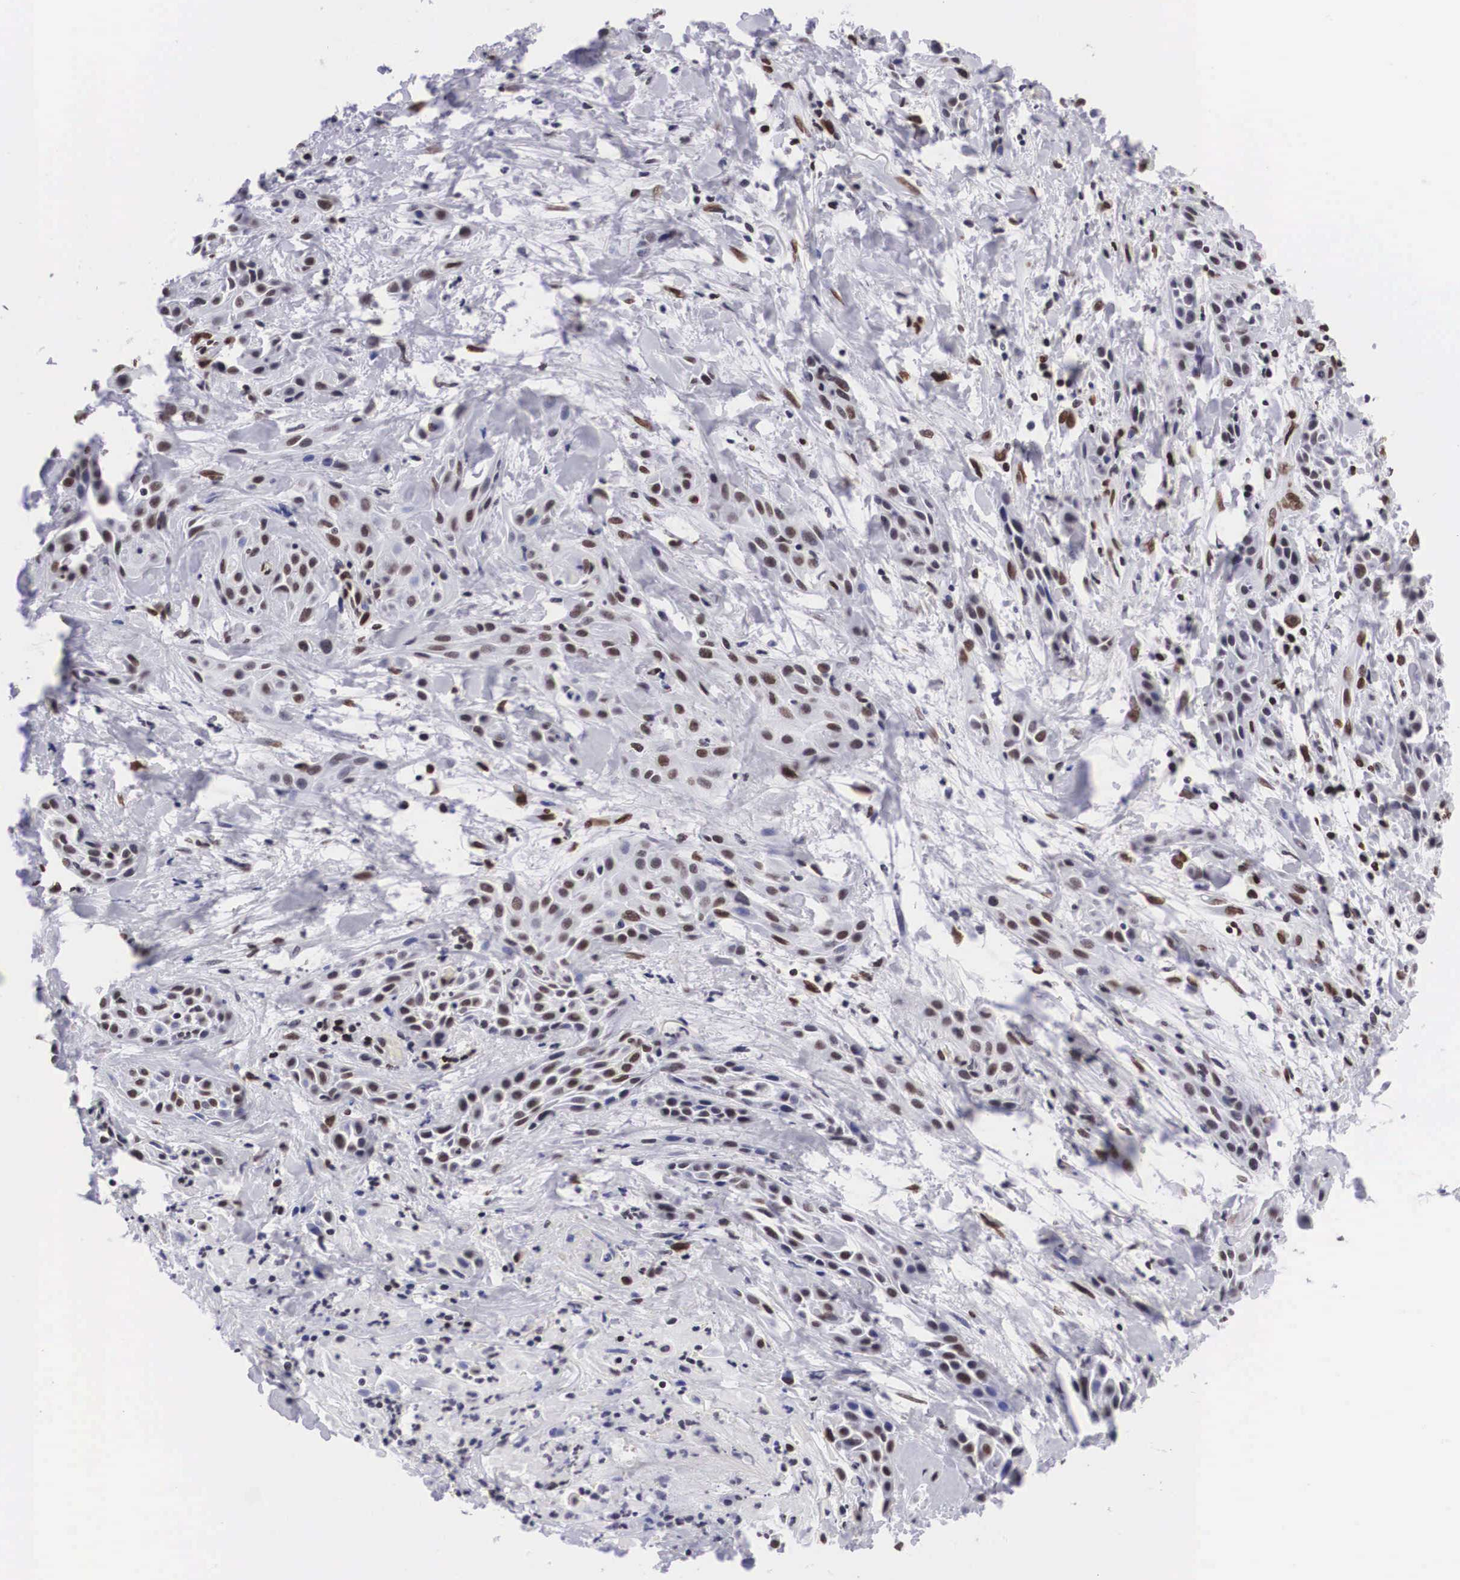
{"staining": {"intensity": "moderate", "quantity": ">75%", "location": "nuclear"}, "tissue": "skin cancer", "cell_type": "Tumor cells", "image_type": "cancer", "snomed": [{"axis": "morphology", "description": "Squamous cell carcinoma, NOS"}, {"axis": "topography", "description": "Skin"}, {"axis": "topography", "description": "Anal"}], "caption": "Human skin squamous cell carcinoma stained with a protein marker displays moderate staining in tumor cells.", "gene": "MECP2", "patient": {"sex": "male", "age": 64}}